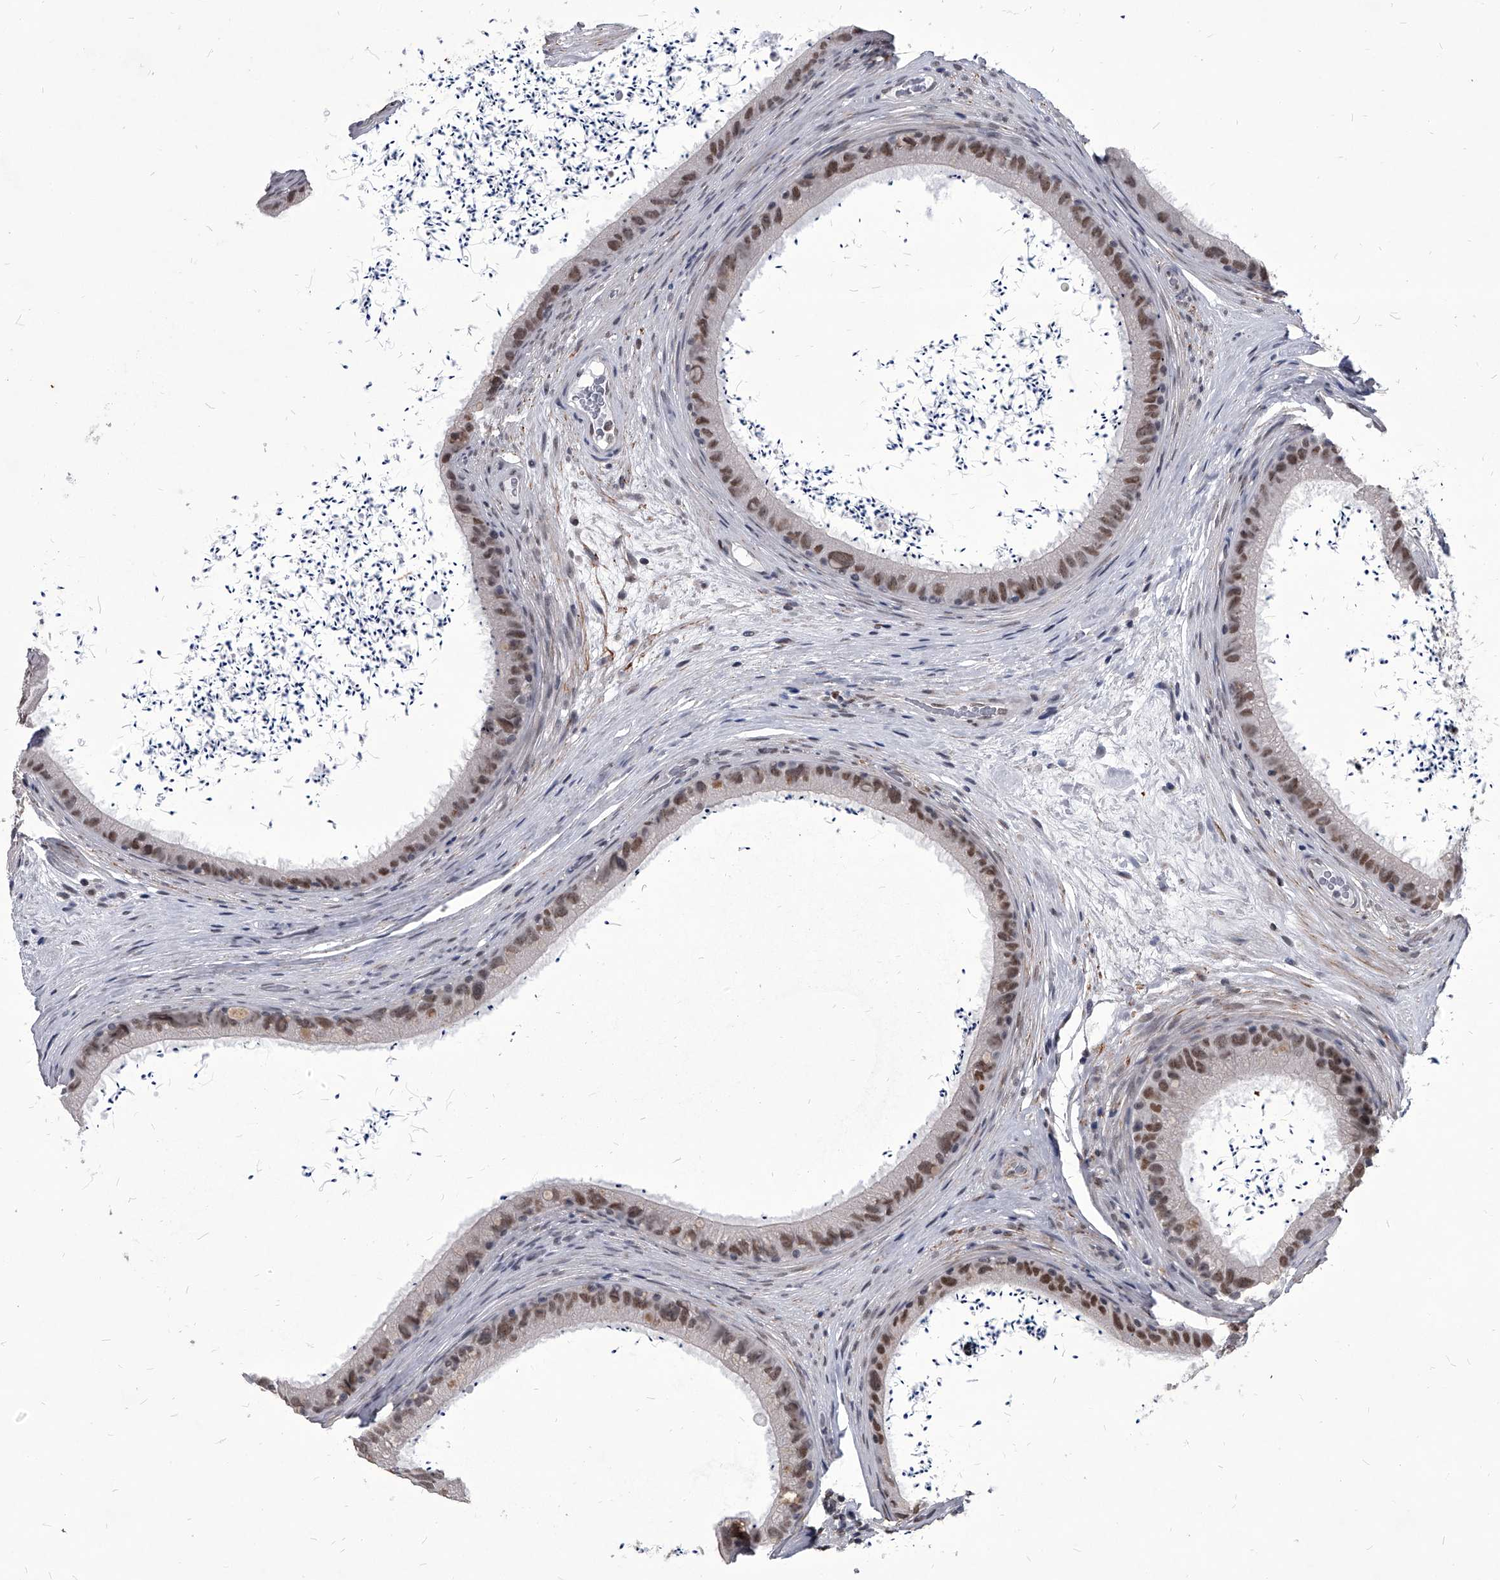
{"staining": {"intensity": "moderate", "quantity": "25%-75%", "location": "nuclear"}, "tissue": "epididymis", "cell_type": "Glandular cells", "image_type": "normal", "snomed": [{"axis": "morphology", "description": "Normal tissue, NOS"}, {"axis": "topography", "description": "Epididymis, spermatic cord, NOS"}], "caption": "The histopathology image displays a brown stain indicating the presence of a protein in the nuclear of glandular cells in epididymis. The staining is performed using DAB (3,3'-diaminobenzidine) brown chromogen to label protein expression. The nuclei are counter-stained blue using hematoxylin.", "gene": "PPIL4", "patient": {"sex": "male", "age": 50}}